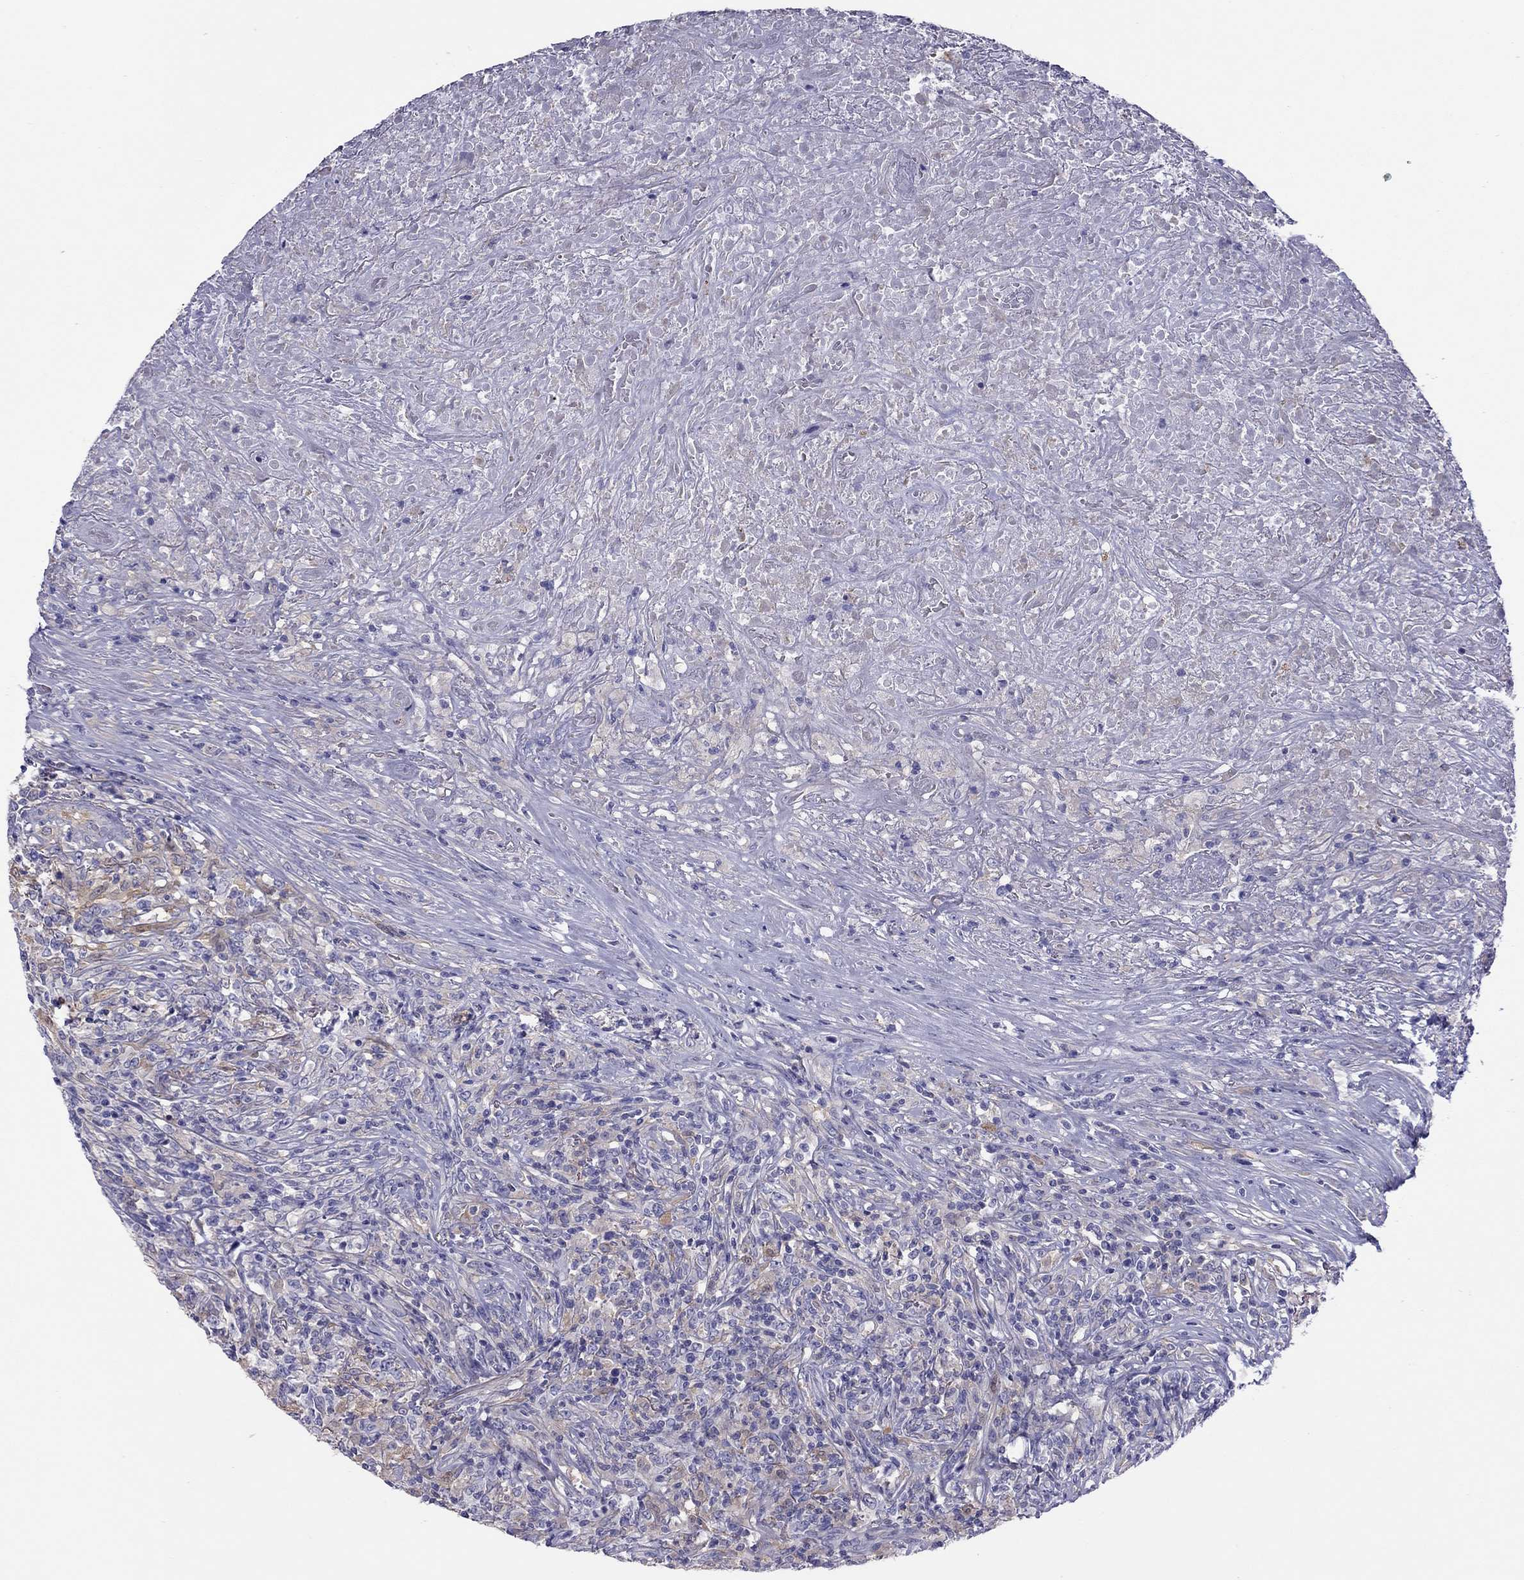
{"staining": {"intensity": "weak", "quantity": "<25%", "location": "cytoplasmic/membranous"}, "tissue": "lymphoma", "cell_type": "Tumor cells", "image_type": "cancer", "snomed": [{"axis": "morphology", "description": "Malignant lymphoma, non-Hodgkin's type, High grade"}, {"axis": "topography", "description": "Lung"}], "caption": "Tumor cells are negative for protein expression in human high-grade malignant lymphoma, non-Hodgkin's type.", "gene": "ALOX15B", "patient": {"sex": "male", "age": 79}}